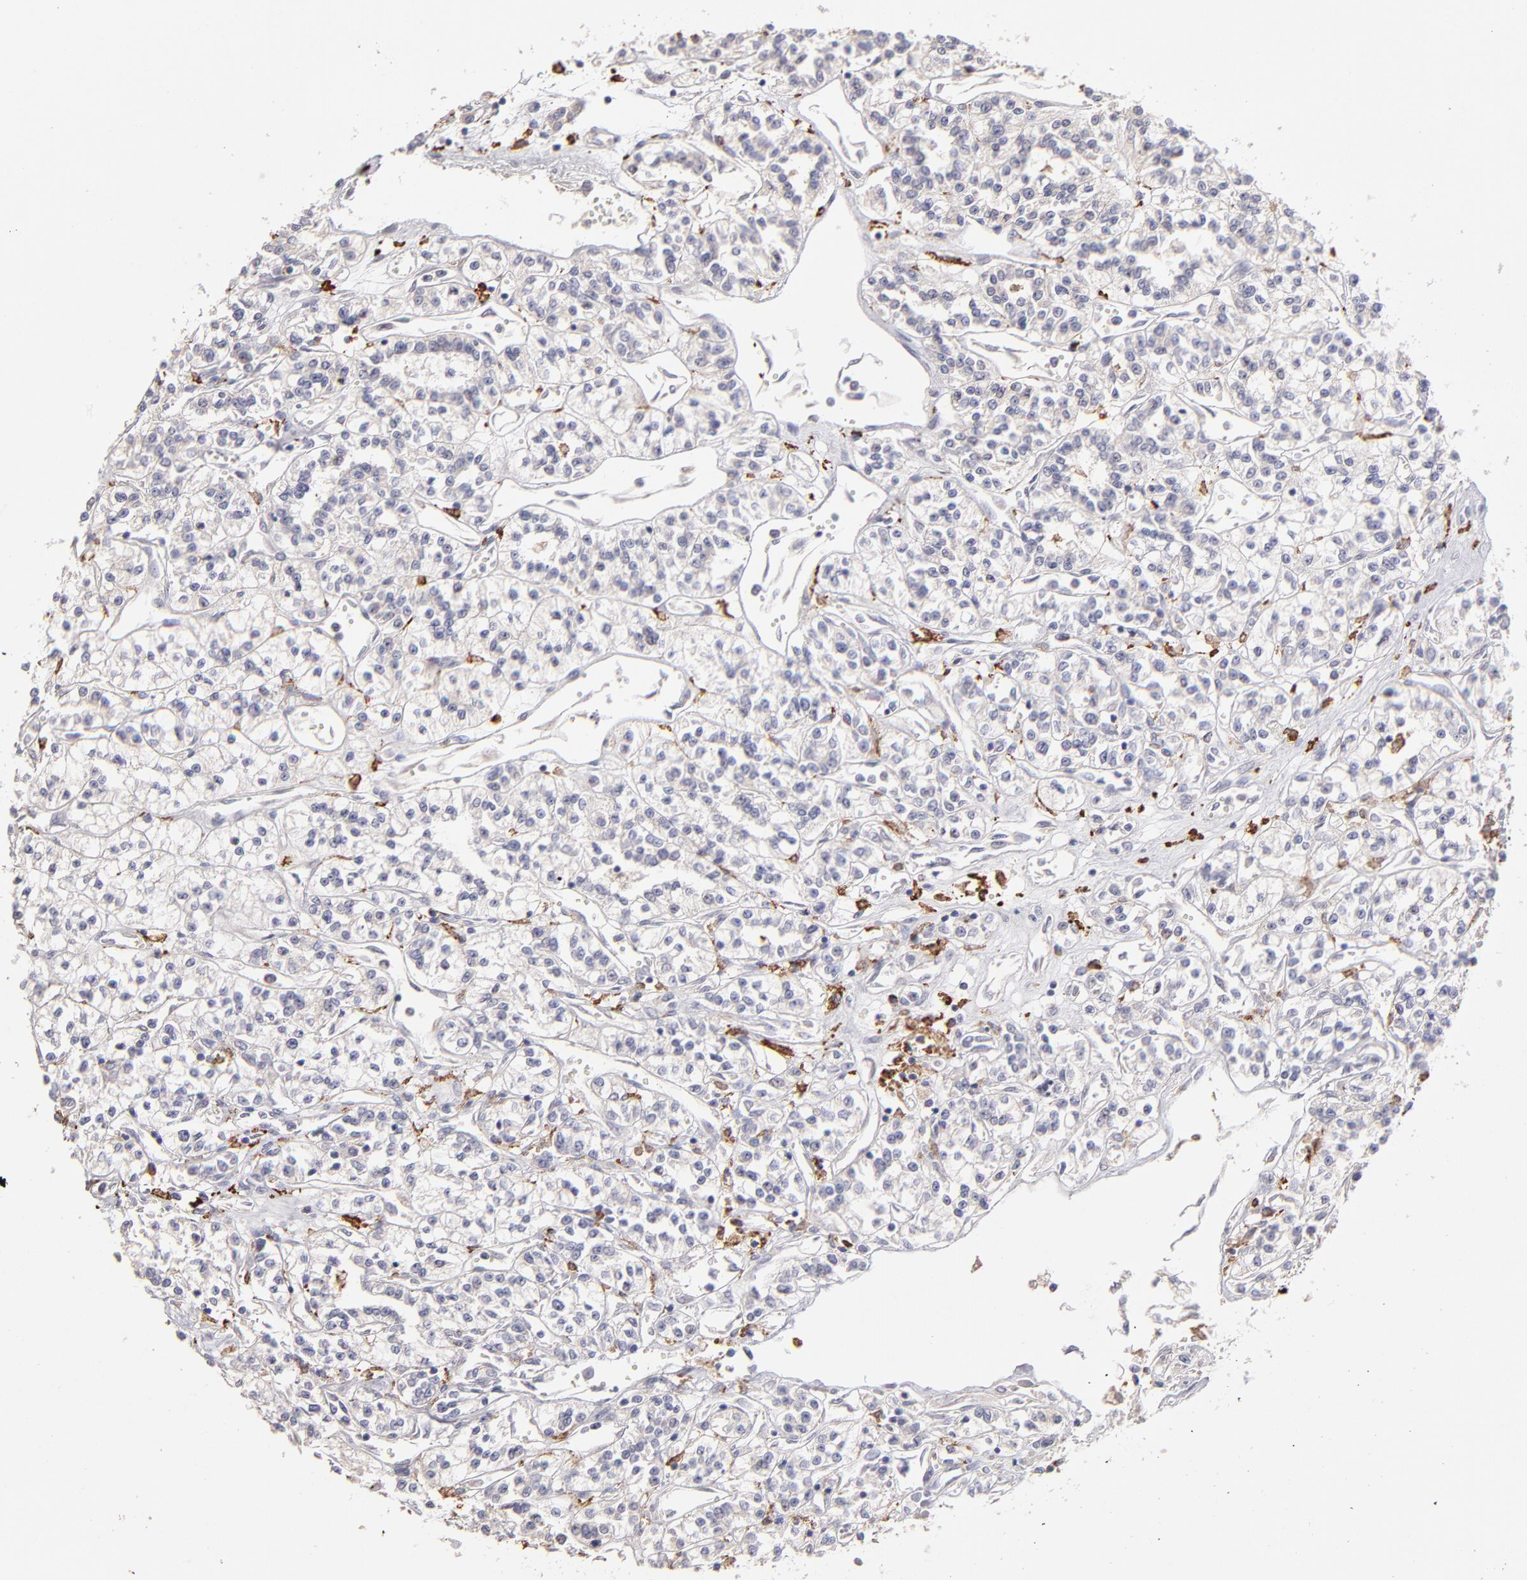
{"staining": {"intensity": "negative", "quantity": "none", "location": "none"}, "tissue": "renal cancer", "cell_type": "Tumor cells", "image_type": "cancer", "snomed": [{"axis": "morphology", "description": "Adenocarcinoma, NOS"}, {"axis": "topography", "description": "Kidney"}], "caption": "DAB (3,3'-diaminobenzidine) immunohistochemical staining of renal adenocarcinoma reveals no significant expression in tumor cells.", "gene": "GLDC", "patient": {"sex": "female", "age": 76}}